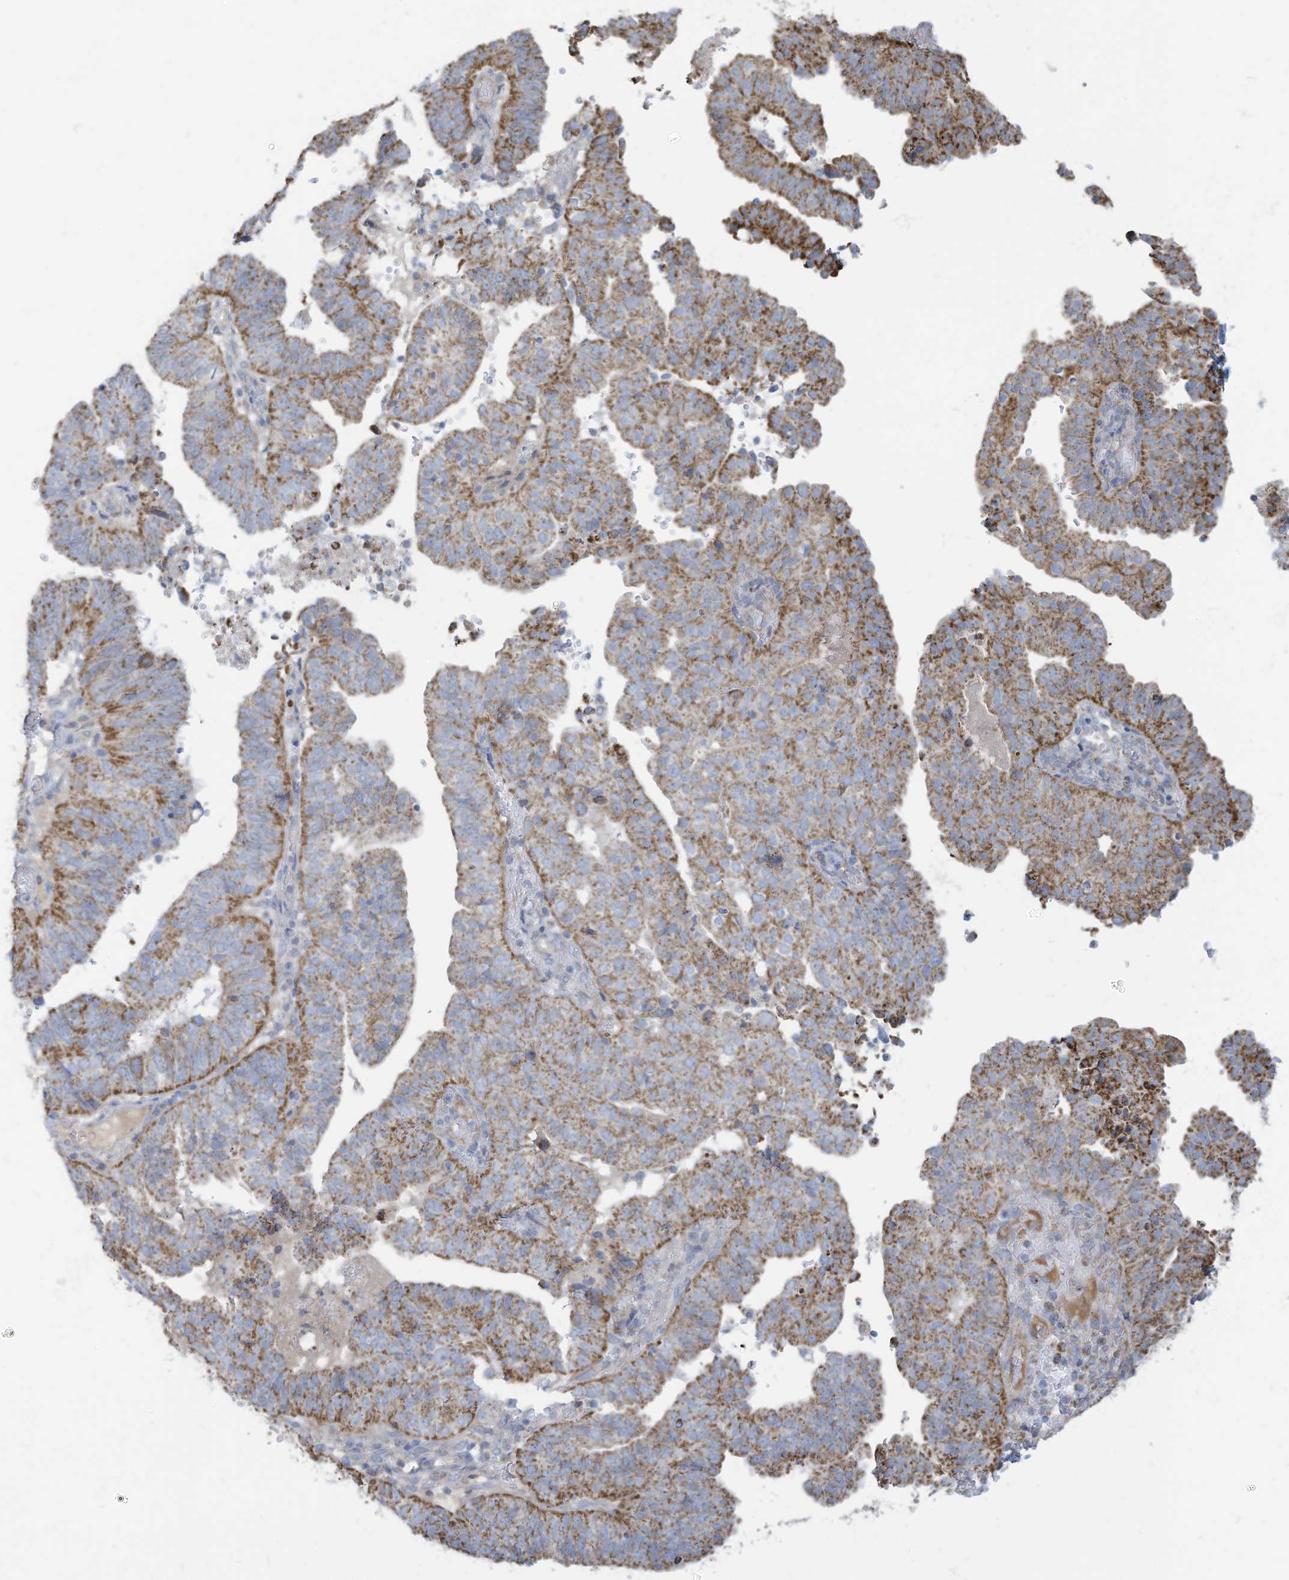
{"staining": {"intensity": "moderate", "quantity": ">75%", "location": "cytoplasmic/membranous"}, "tissue": "endometrial cancer", "cell_type": "Tumor cells", "image_type": "cancer", "snomed": [{"axis": "morphology", "description": "Adenocarcinoma, NOS"}, {"axis": "topography", "description": "Uterus"}], "caption": "Protein analysis of adenocarcinoma (endometrial) tissue displays moderate cytoplasmic/membranous positivity in about >75% of tumor cells. Using DAB (brown) and hematoxylin (blue) stains, captured at high magnification using brightfield microscopy.", "gene": "NLN", "patient": {"sex": "female", "age": 77}}